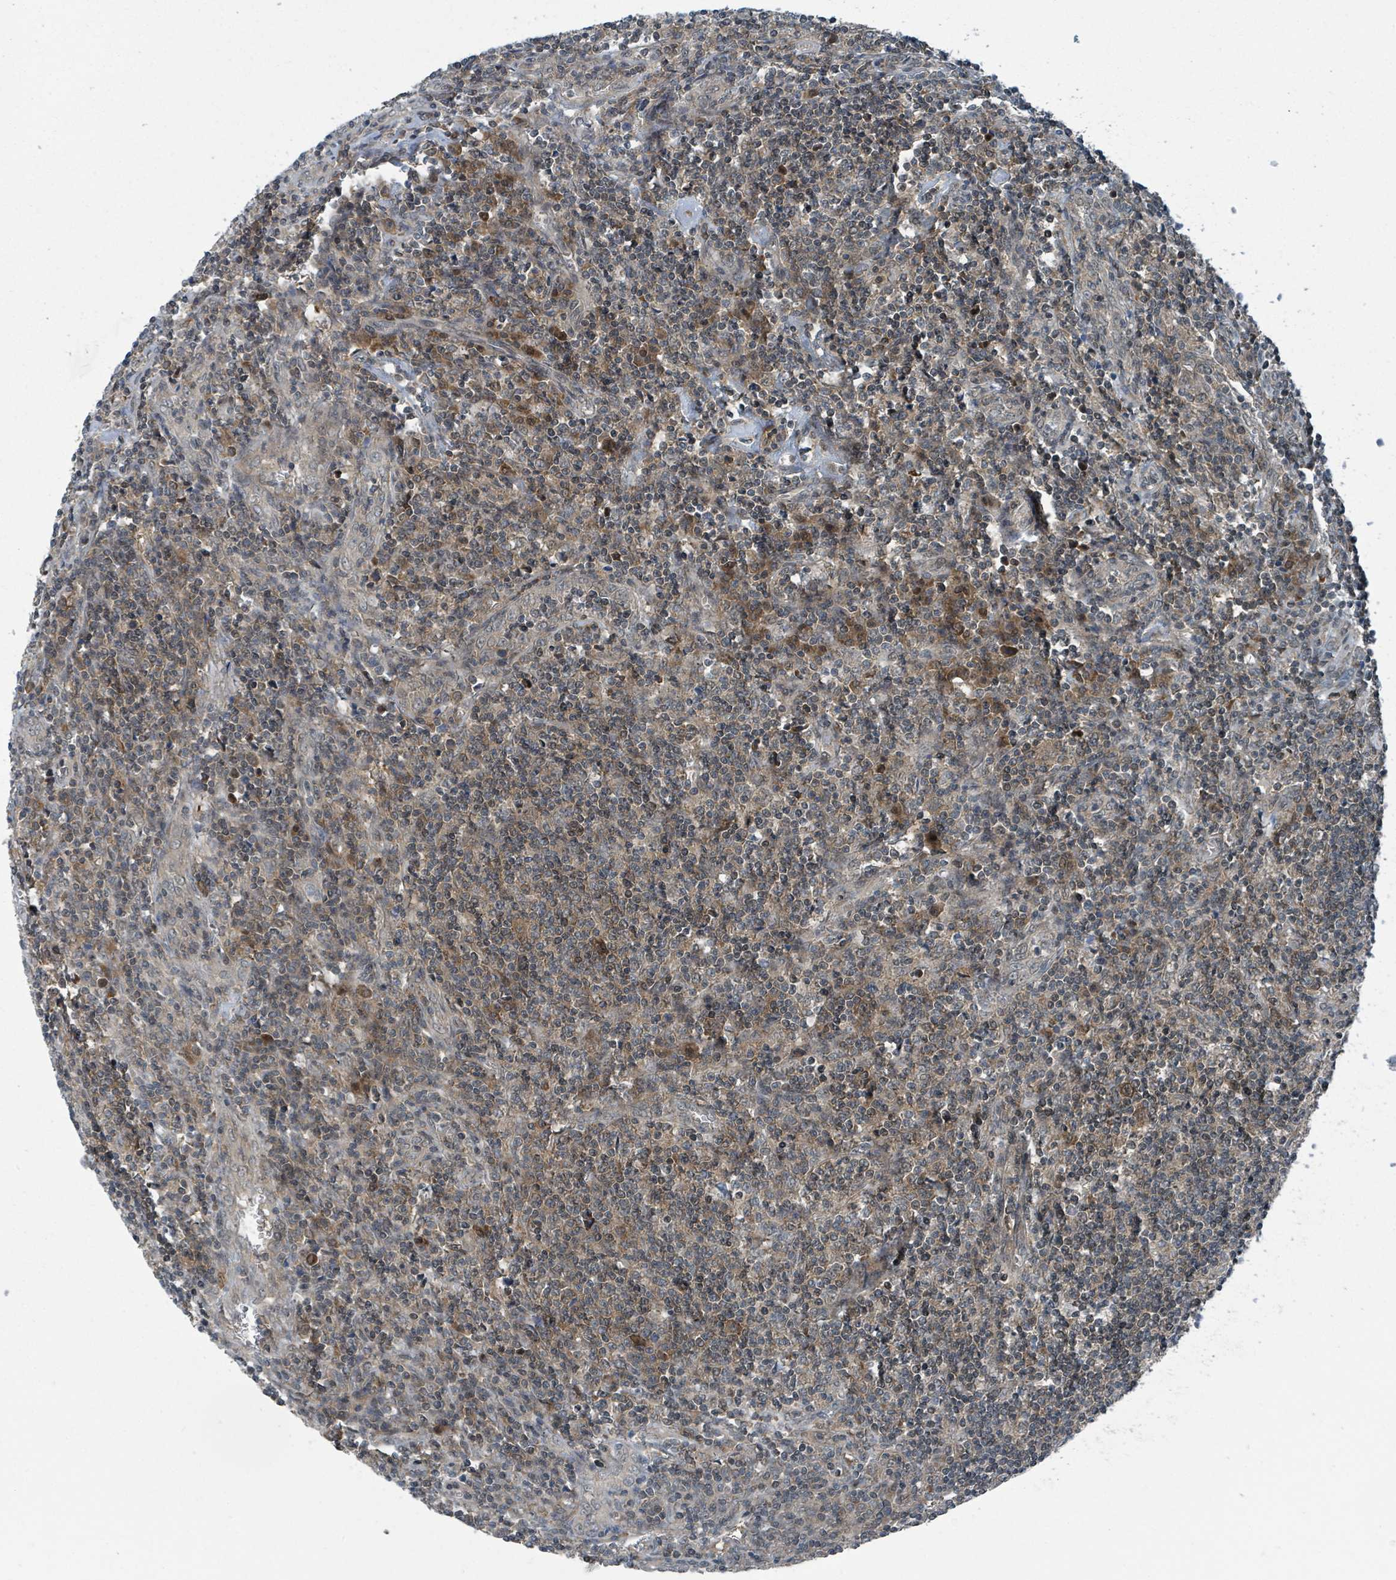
{"staining": {"intensity": "moderate", "quantity": ">75%", "location": "cytoplasmic/membranous,nuclear"}, "tissue": "lymphoma", "cell_type": "Tumor cells", "image_type": "cancer", "snomed": [{"axis": "morphology", "description": "Hodgkin's disease, NOS"}, {"axis": "topography", "description": "Lymph node"}], "caption": "DAB (3,3'-diaminobenzidine) immunohistochemical staining of human Hodgkin's disease demonstrates moderate cytoplasmic/membranous and nuclear protein staining in about >75% of tumor cells.", "gene": "GOLGA7", "patient": {"sex": "male", "age": 83}}